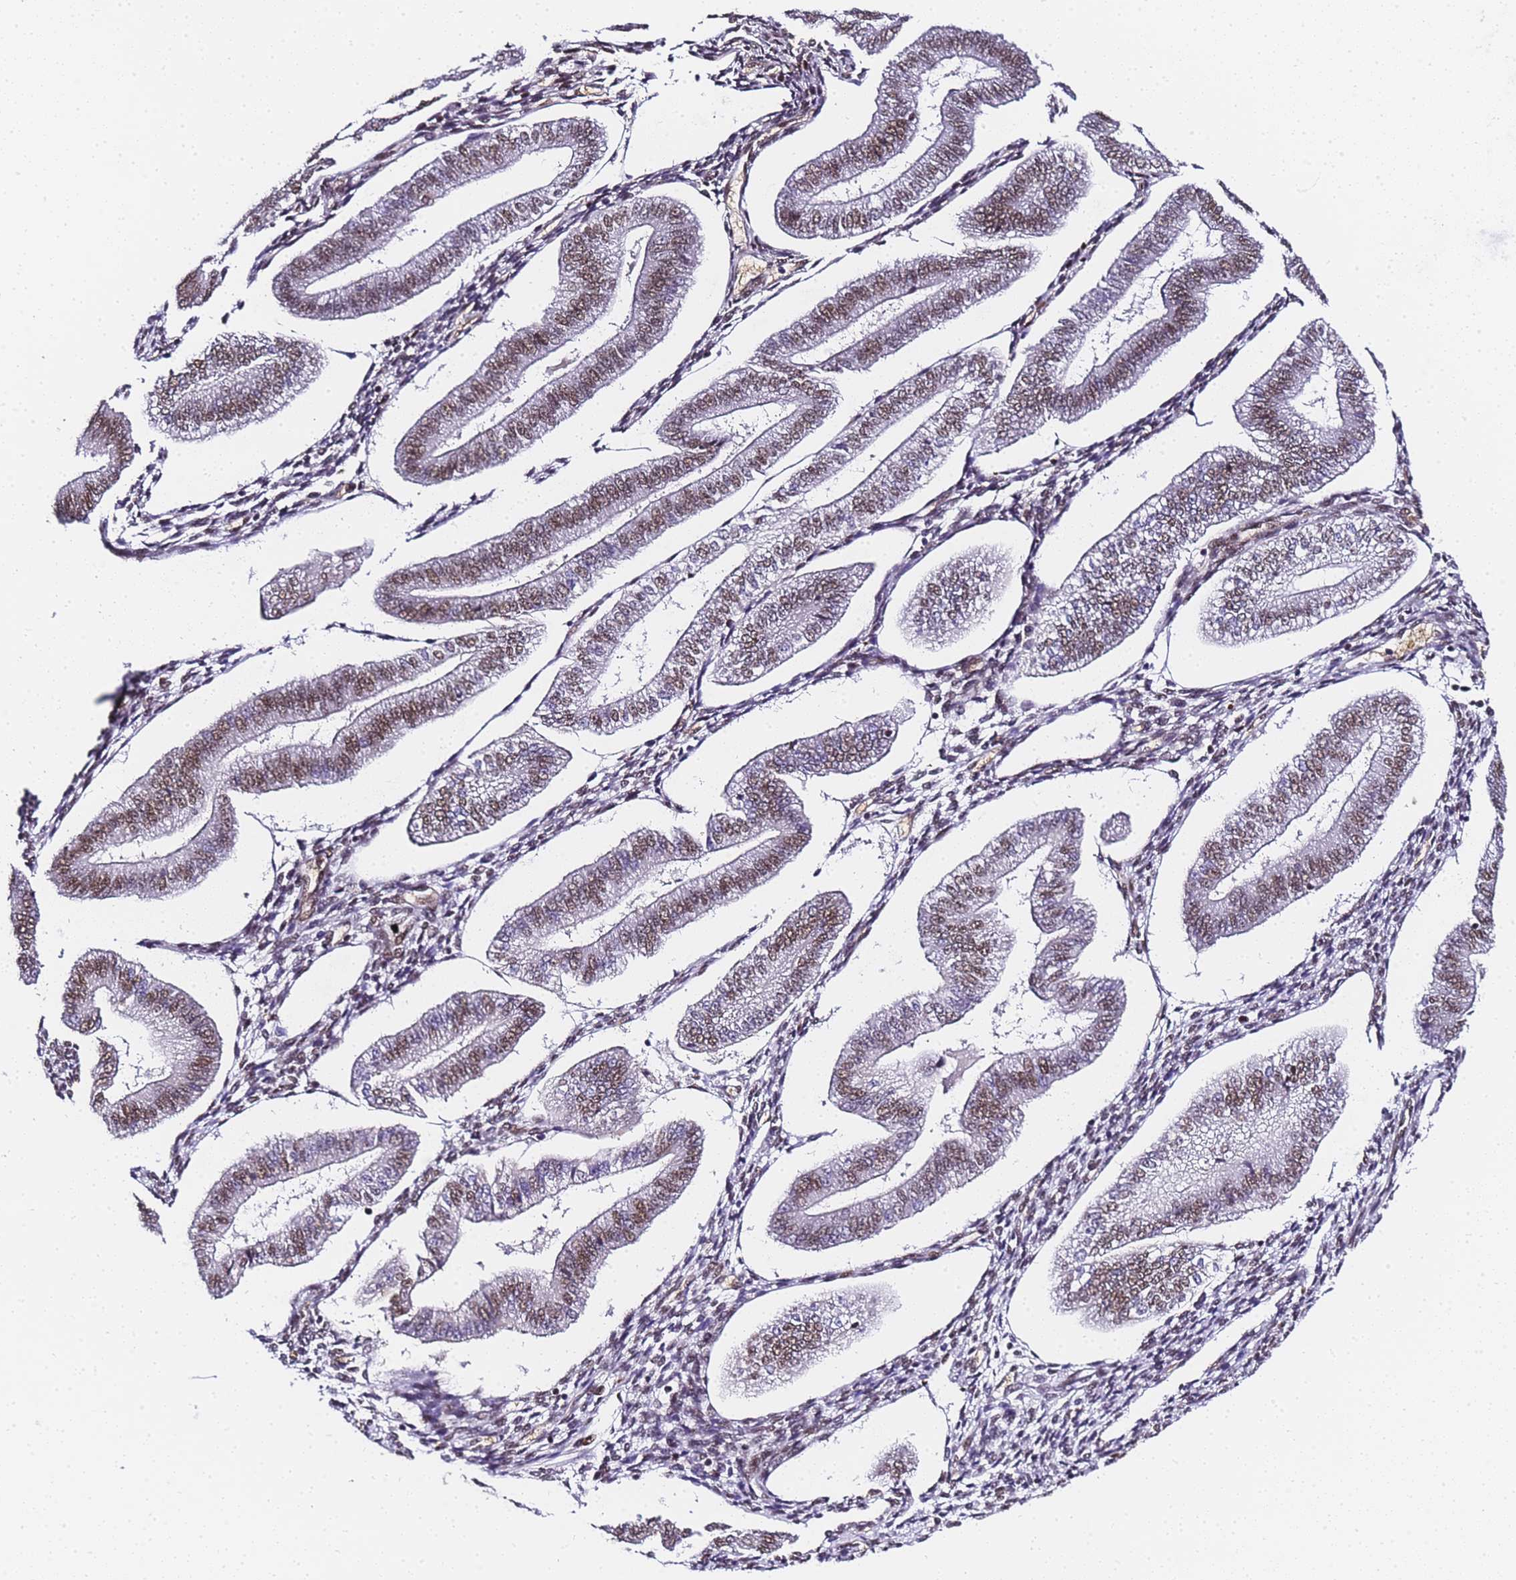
{"staining": {"intensity": "negative", "quantity": "none", "location": "none"}, "tissue": "endometrium", "cell_type": "Cells in endometrial stroma", "image_type": "normal", "snomed": [{"axis": "morphology", "description": "Normal tissue, NOS"}, {"axis": "topography", "description": "Endometrium"}], "caption": "The IHC histopathology image has no significant staining in cells in endometrial stroma of endometrium.", "gene": "POLR1A", "patient": {"sex": "female", "age": 34}}